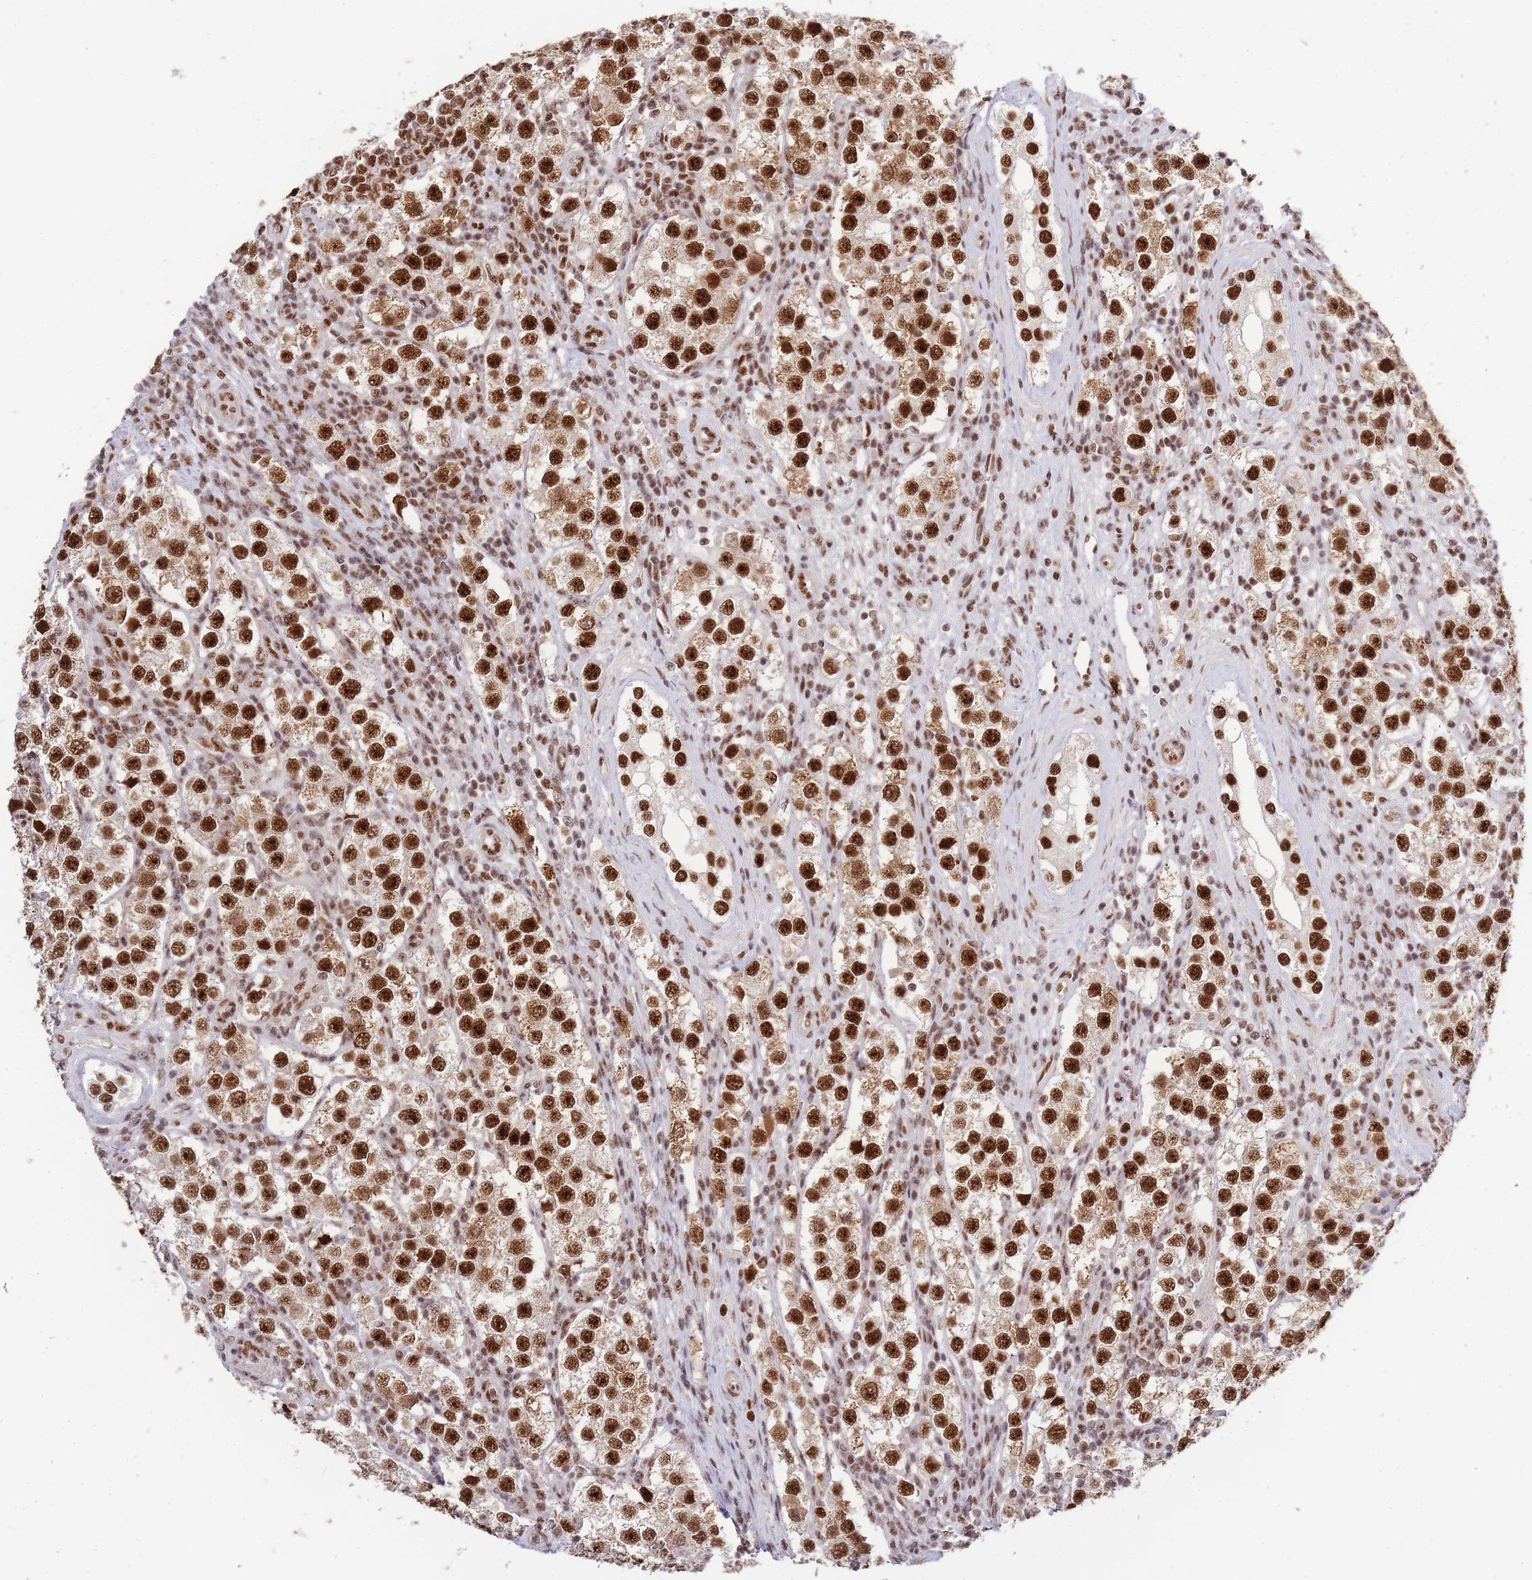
{"staining": {"intensity": "strong", "quantity": ">75%", "location": "nuclear"}, "tissue": "testis cancer", "cell_type": "Tumor cells", "image_type": "cancer", "snomed": [{"axis": "morphology", "description": "Seminoma, NOS"}, {"axis": "topography", "description": "Testis"}], "caption": "Protein staining by immunohistochemistry displays strong nuclear expression in about >75% of tumor cells in testis seminoma. (brown staining indicates protein expression, while blue staining denotes nuclei).", "gene": "PRKDC", "patient": {"sex": "male", "age": 37}}